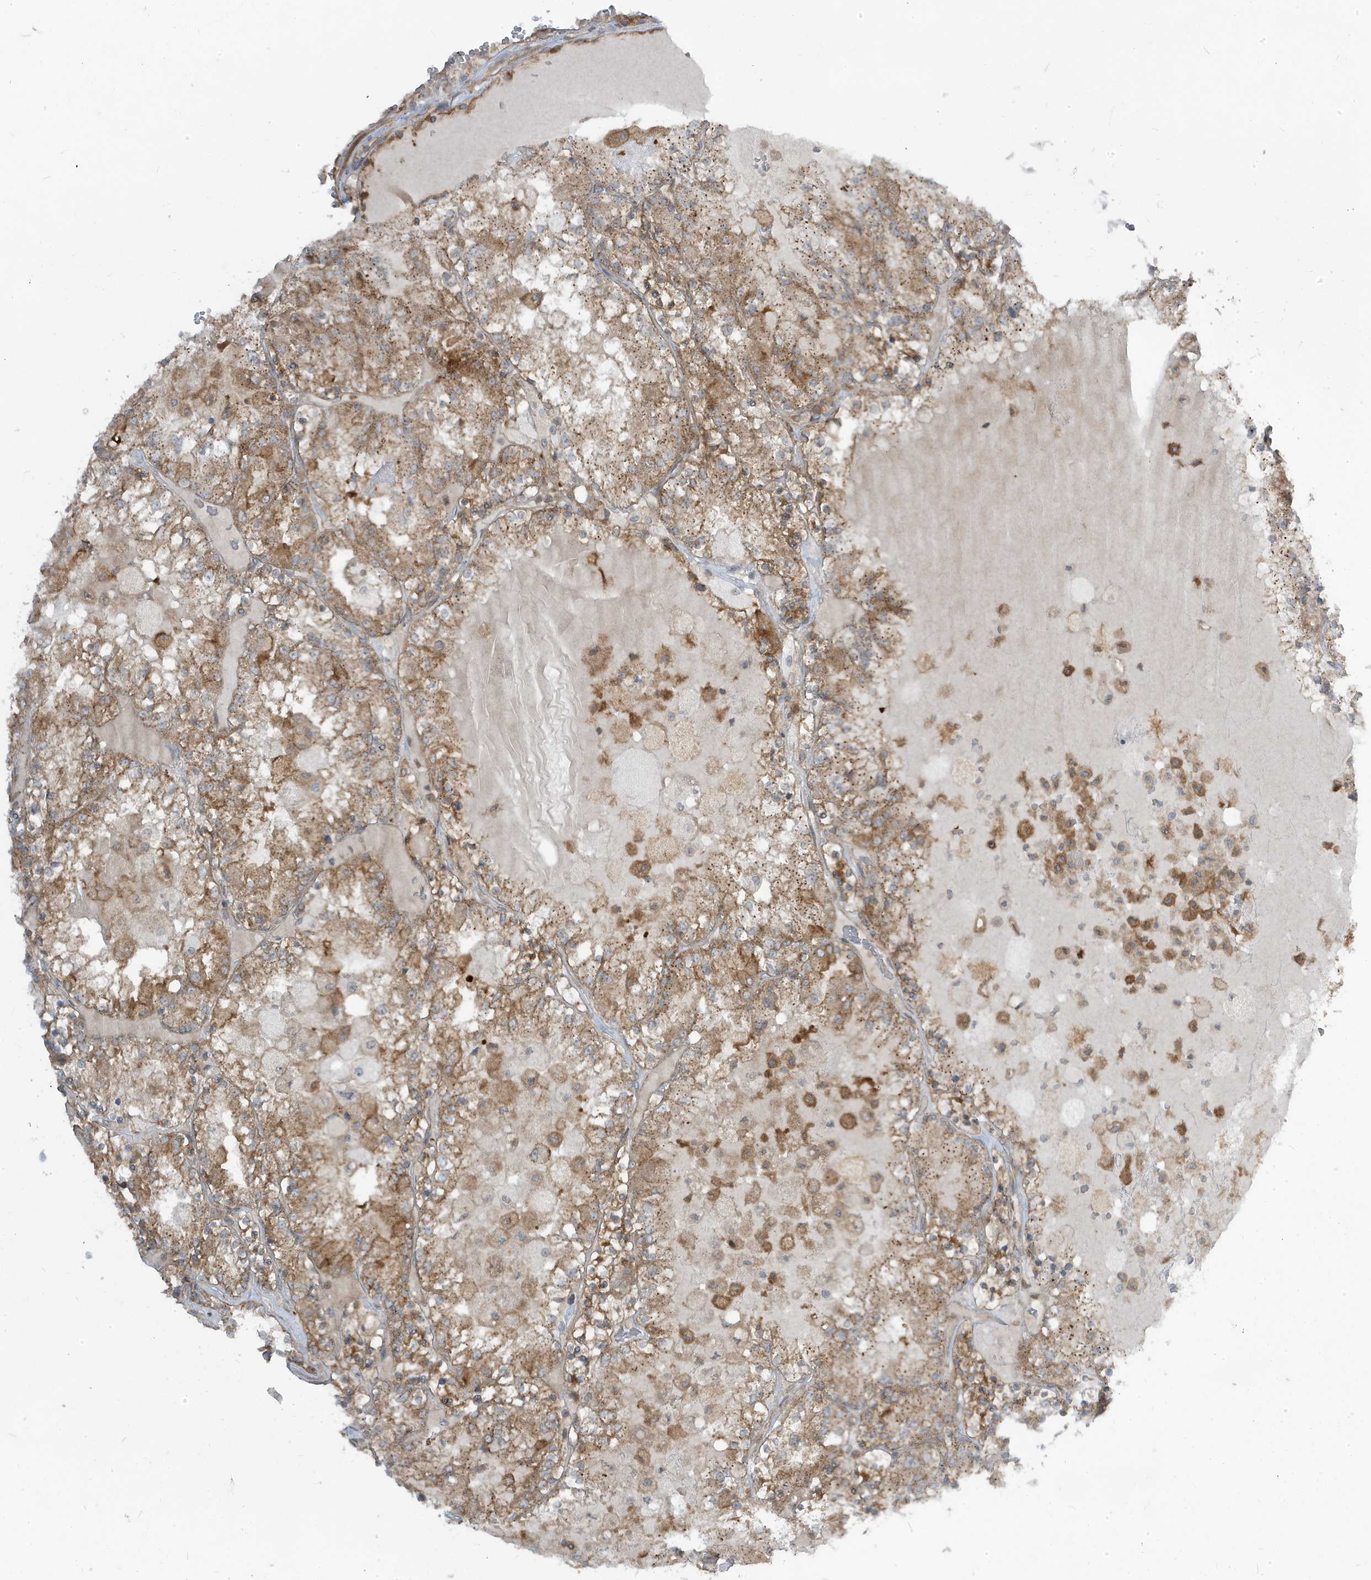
{"staining": {"intensity": "moderate", "quantity": ">75%", "location": "cytoplasmic/membranous"}, "tissue": "renal cancer", "cell_type": "Tumor cells", "image_type": "cancer", "snomed": [{"axis": "morphology", "description": "Adenocarcinoma, NOS"}, {"axis": "topography", "description": "Kidney"}], "caption": "Renal adenocarcinoma stained with DAB (3,3'-diaminobenzidine) IHC demonstrates medium levels of moderate cytoplasmic/membranous staining in approximately >75% of tumor cells.", "gene": "STAM", "patient": {"sex": "female", "age": 56}}